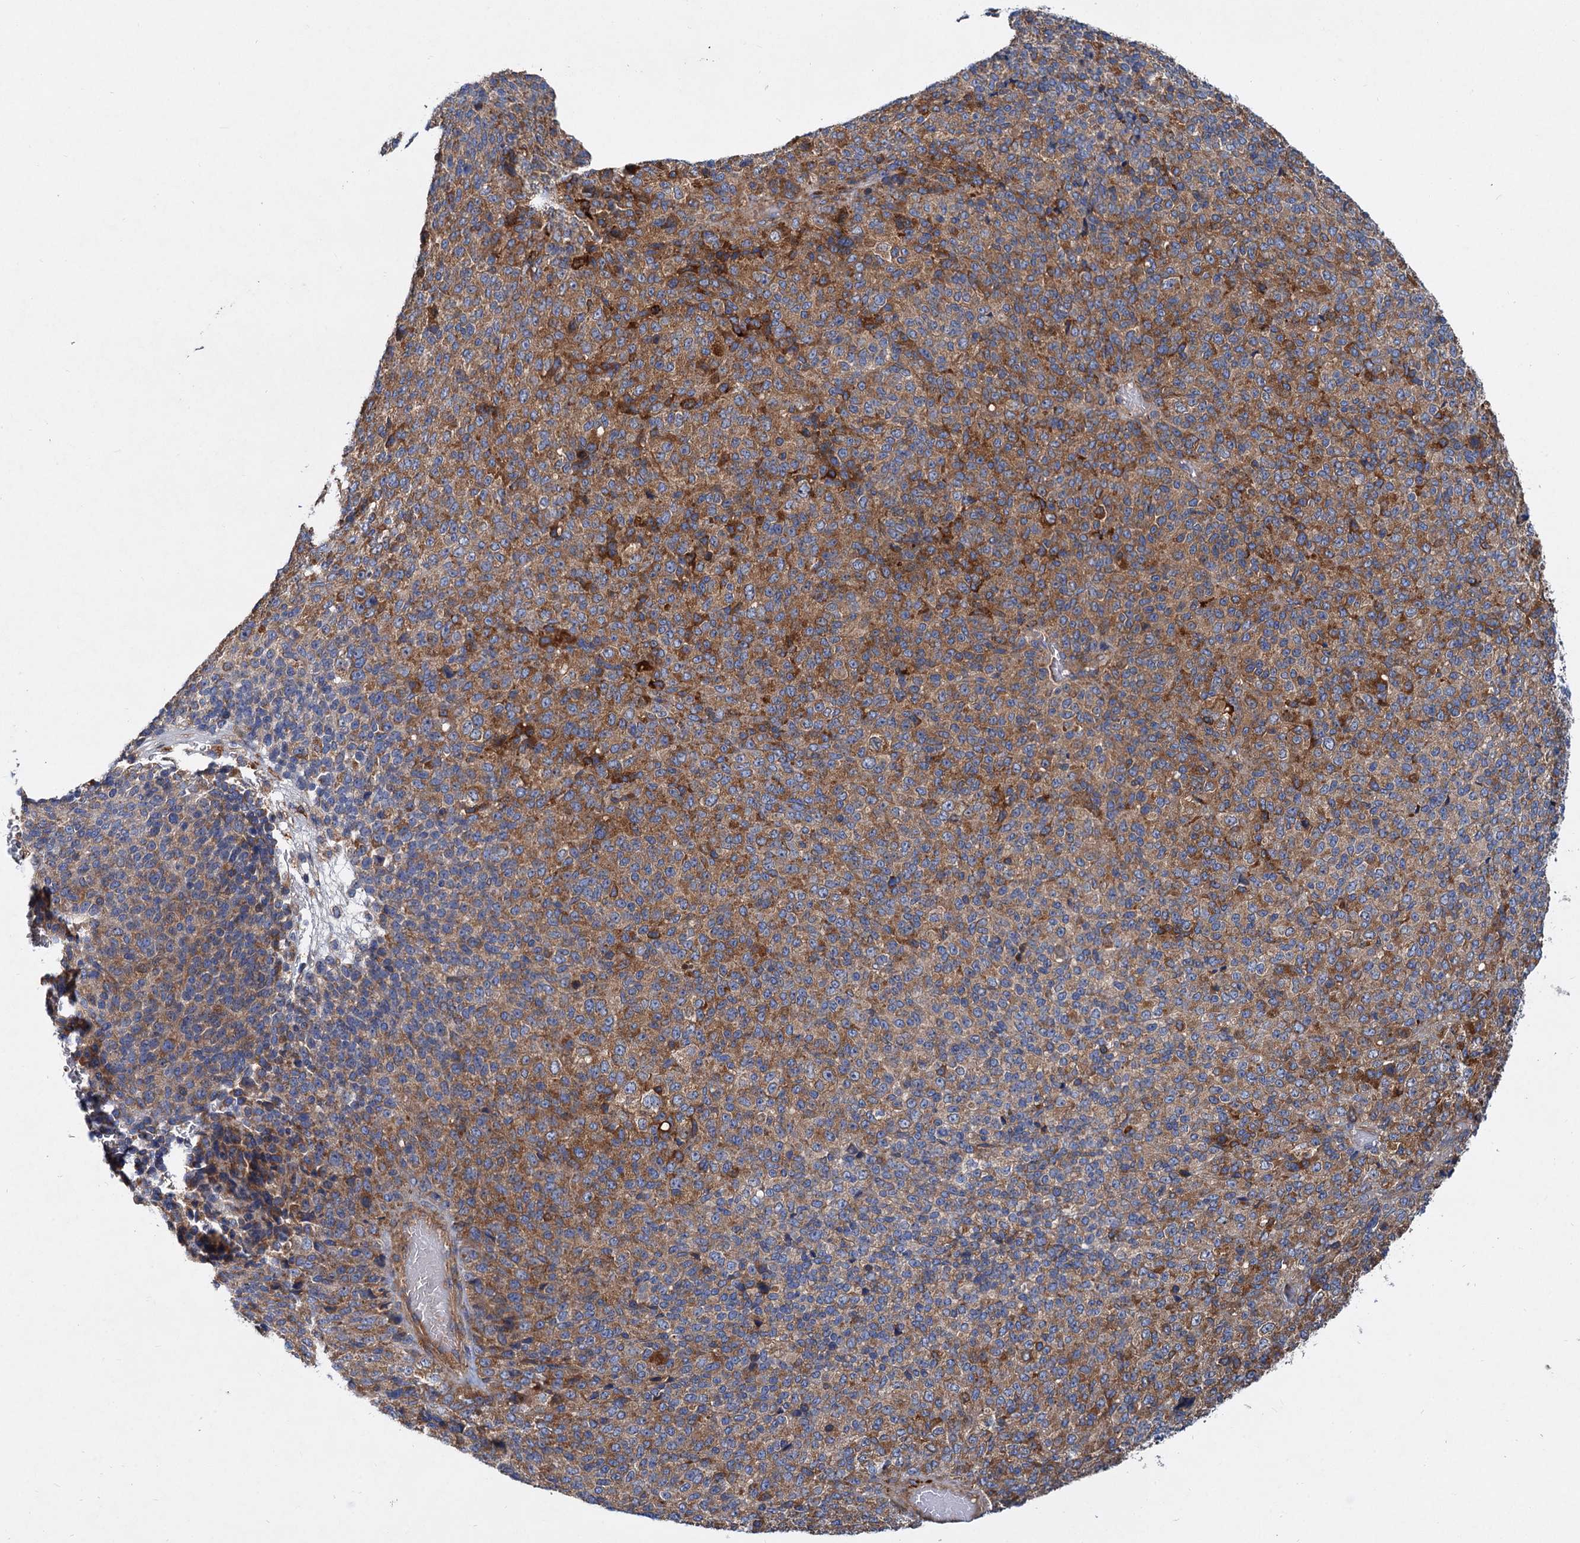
{"staining": {"intensity": "moderate", "quantity": ">75%", "location": "cytoplasmic/membranous"}, "tissue": "melanoma", "cell_type": "Tumor cells", "image_type": "cancer", "snomed": [{"axis": "morphology", "description": "Malignant melanoma, Metastatic site"}, {"axis": "topography", "description": "Brain"}], "caption": "Immunohistochemical staining of human melanoma shows medium levels of moderate cytoplasmic/membranous staining in approximately >75% of tumor cells.", "gene": "ALKBH7", "patient": {"sex": "female", "age": 56}}